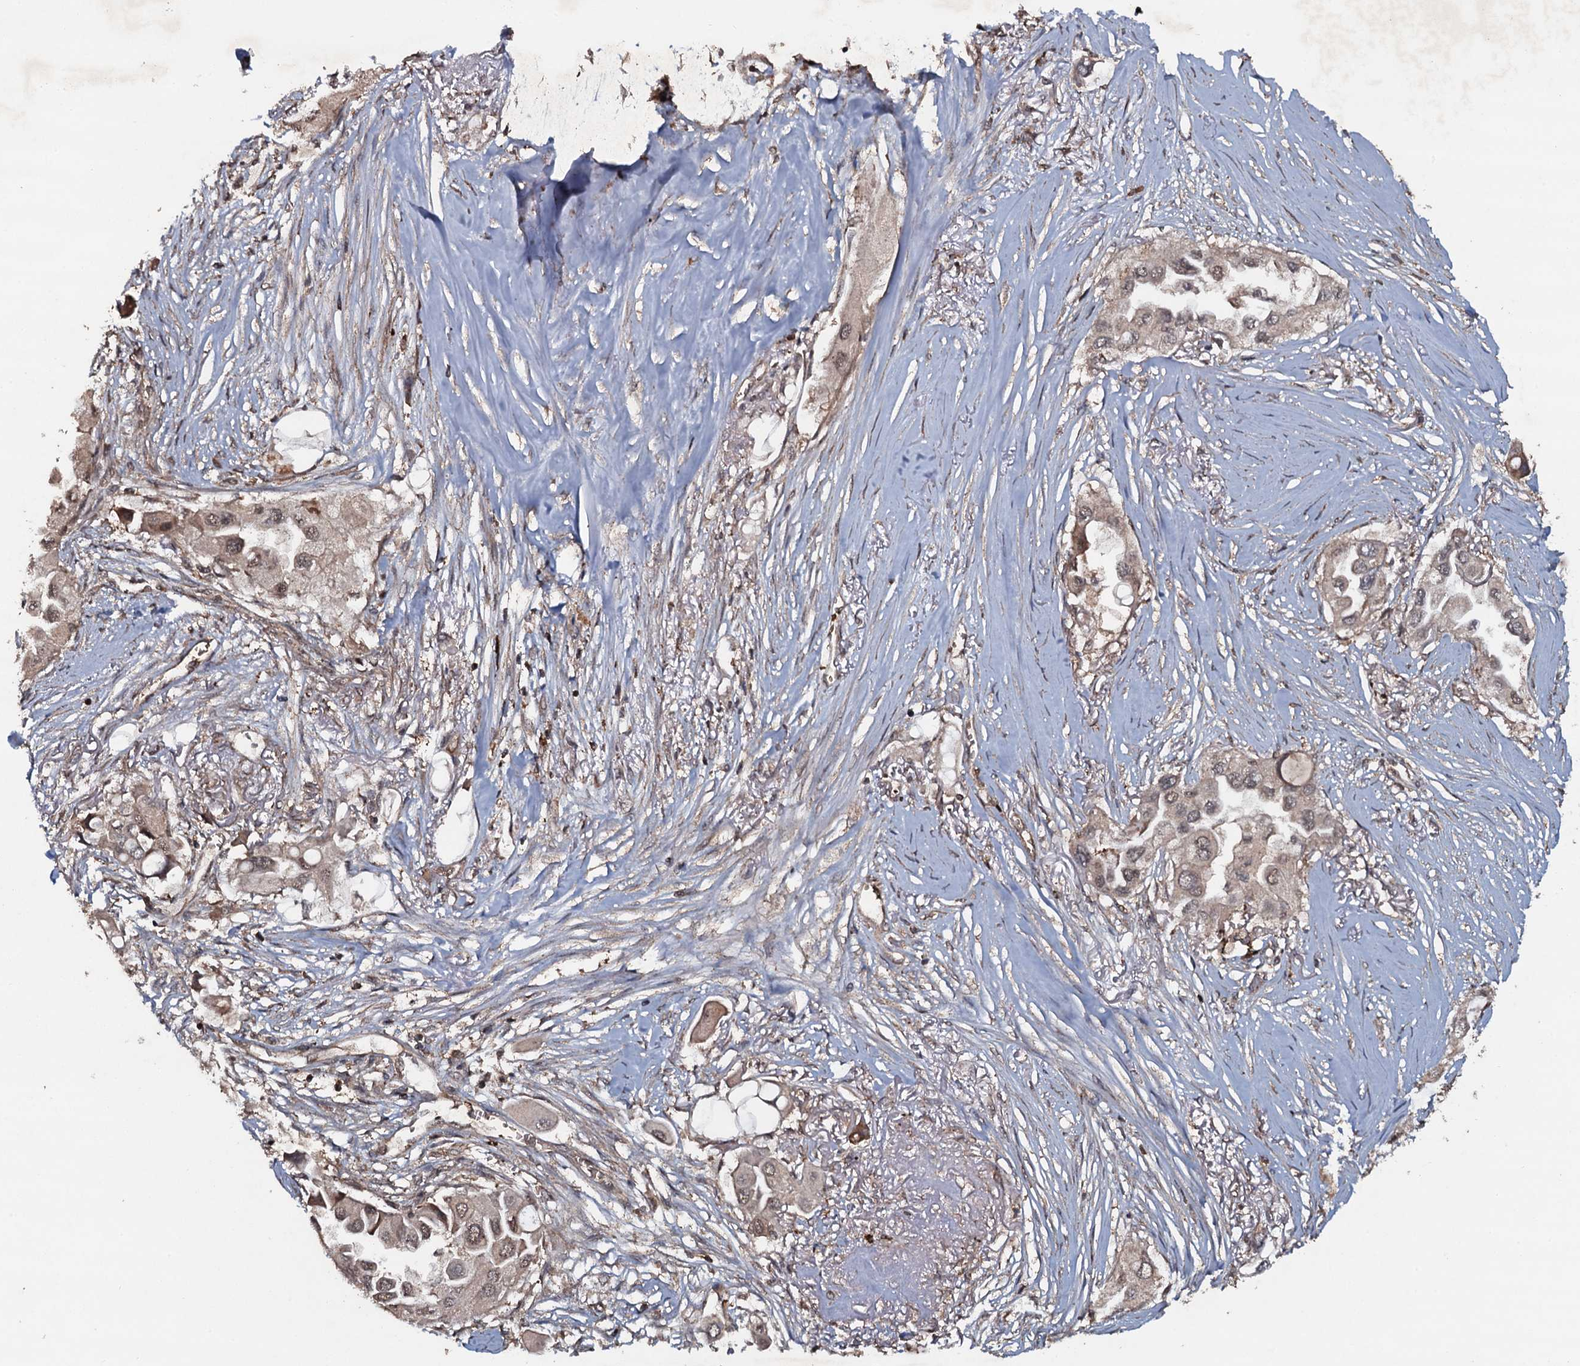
{"staining": {"intensity": "weak", "quantity": ">75%", "location": "cytoplasmic/membranous"}, "tissue": "lung cancer", "cell_type": "Tumor cells", "image_type": "cancer", "snomed": [{"axis": "morphology", "description": "Adenocarcinoma, NOS"}, {"axis": "topography", "description": "Lung"}], "caption": "High-power microscopy captured an IHC photomicrograph of adenocarcinoma (lung), revealing weak cytoplasmic/membranous staining in approximately >75% of tumor cells.", "gene": "ADGRG3", "patient": {"sex": "female", "age": 76}}